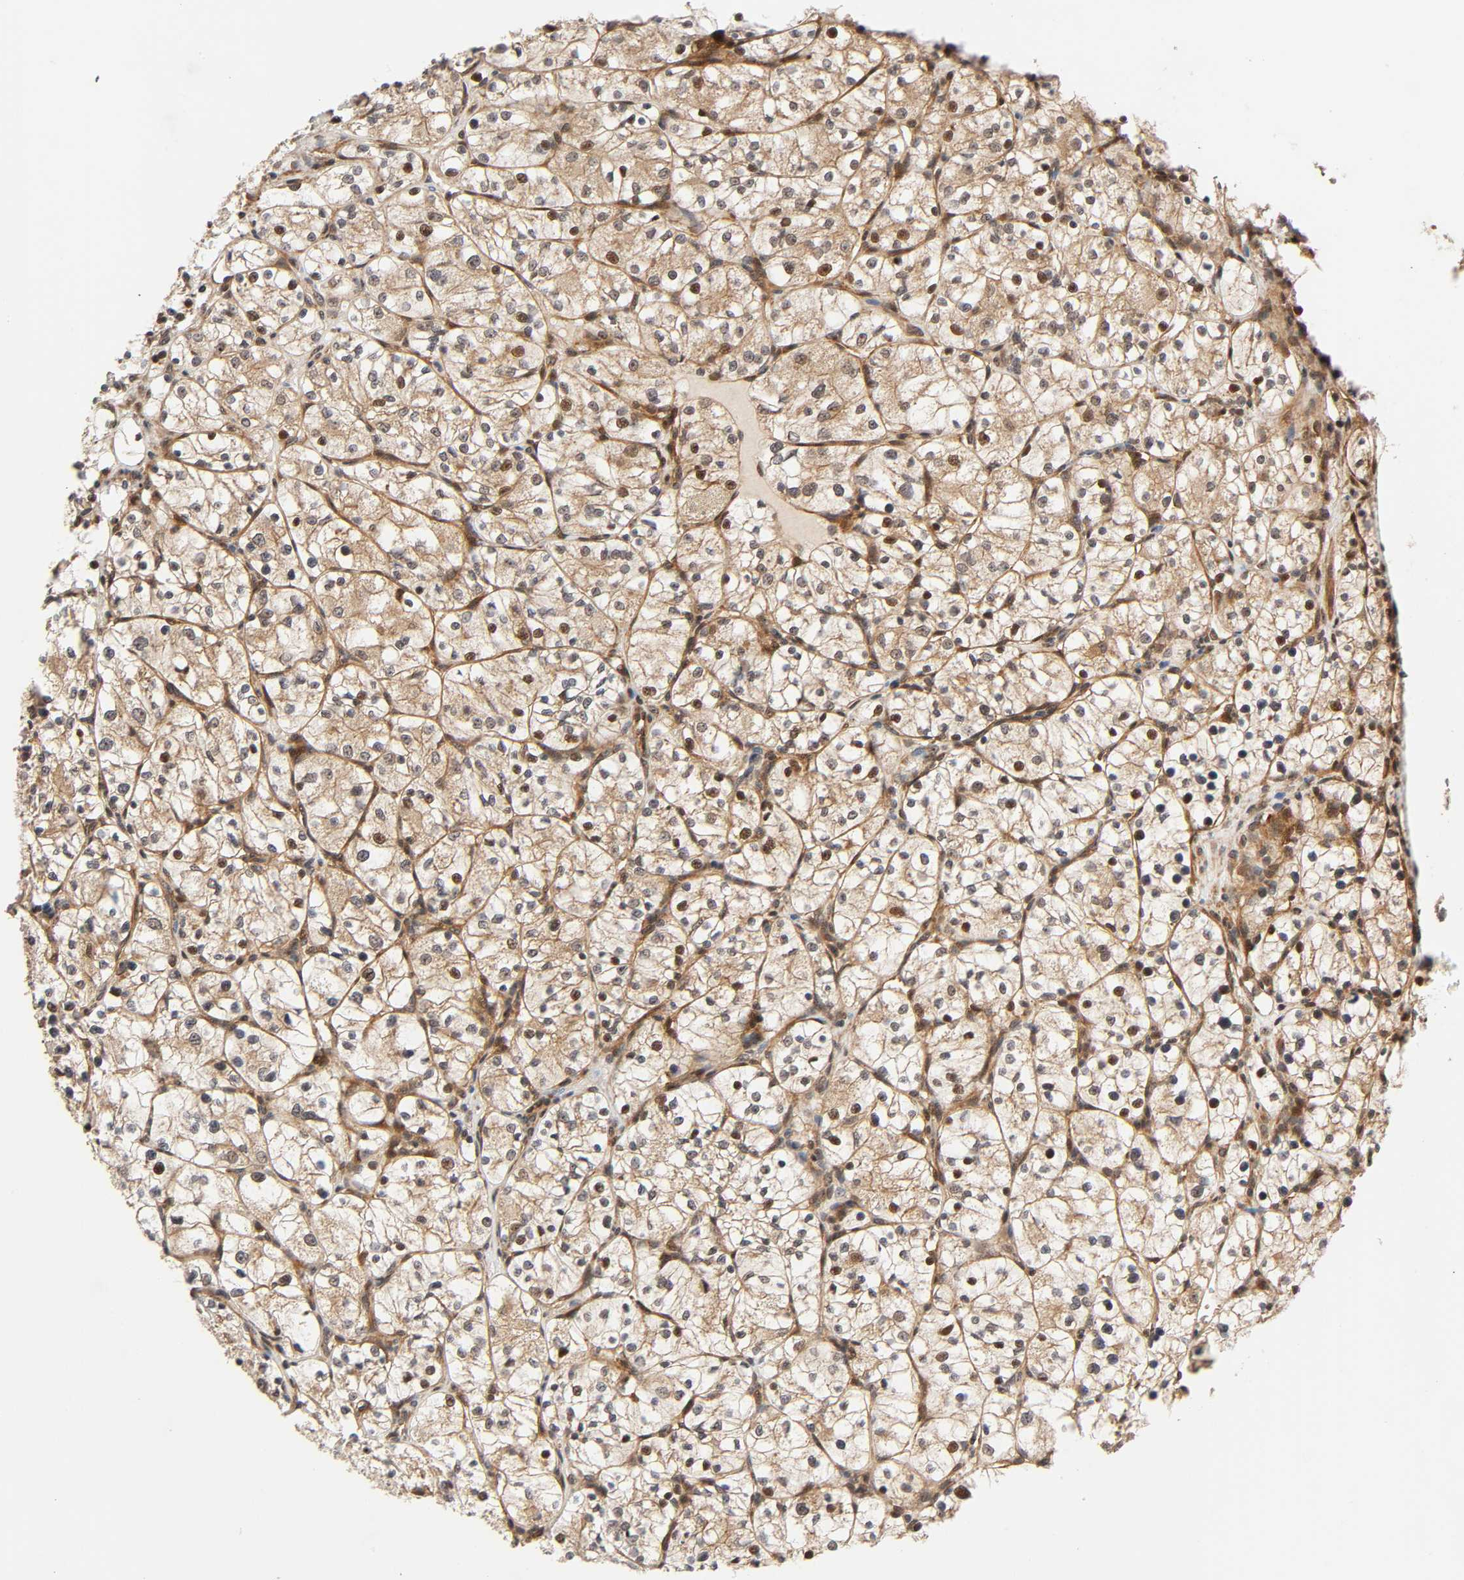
{"staining": {"intensity": "moderate", "quantity": "25%-75%", "location": "cytoplasmic/membranous,nuclear"}, "tissue": "renal cancer", "cell_type": "Tumor cells", "image_type": "cancer", "snomed": [{"axis": "morphology", "description": "Adenocarcinoma, NOS"}, {"axis": "topography", "description": "Kidney"}], "caption": "Immunohistochemical staining of human renal adenocarcinoma reveals medium levels of moderate cytoplasmic/membranous and nuclear protein expression in approximately 25%-75% of tumor cells.", "gene": "IQCJ-SCHIP1", "patient": {"sex": "female", "age": 60}}